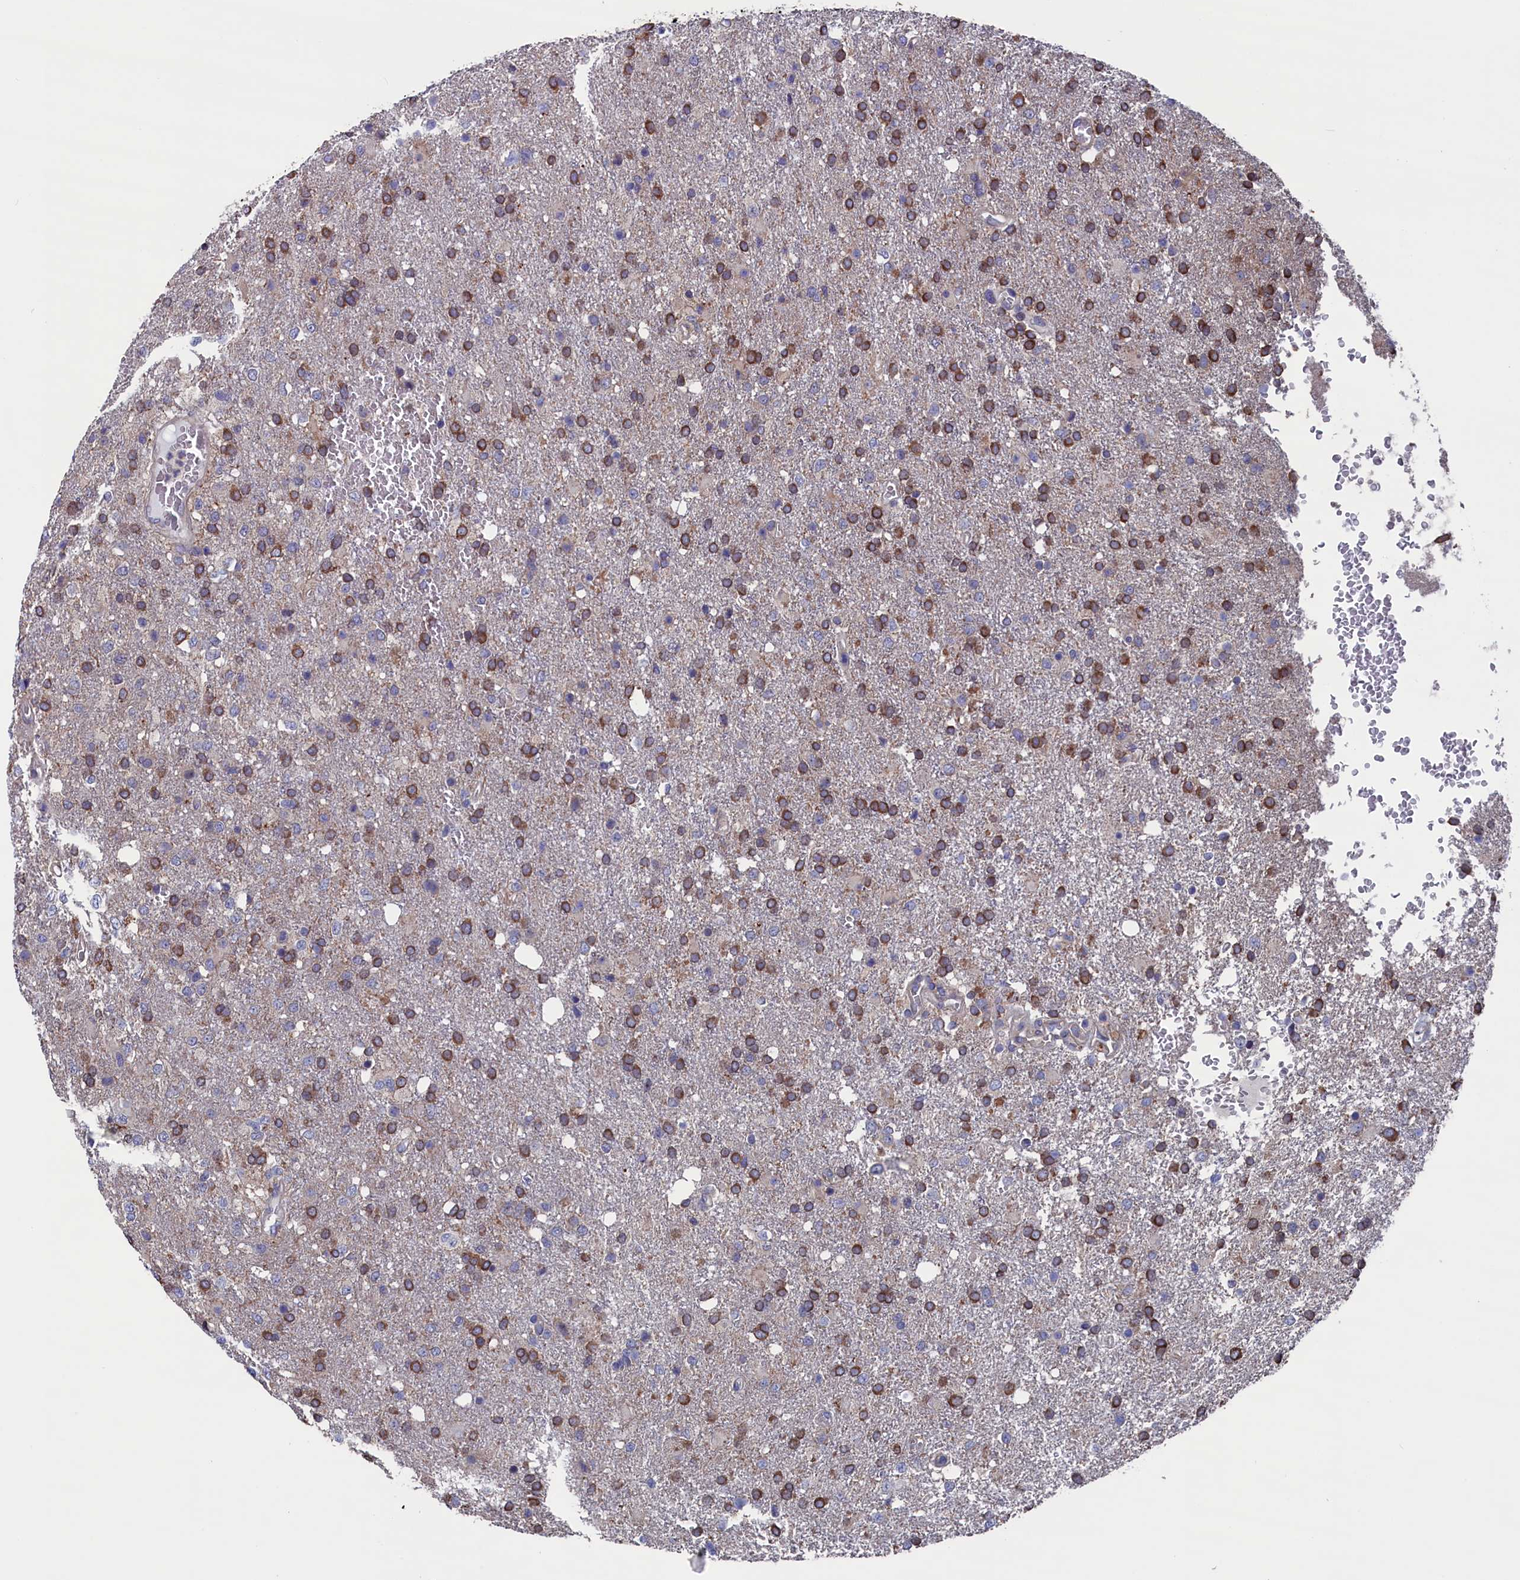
{"staining": {"intensity": "strong", "quantity": "25%-75%", "location": "cytoplasmic/membranous"}, "tissue": "glioma", "cell_type": "Tumor cells", "image_type": "cancer", "snomed": [{"axis": "morphology", "description": "Glioma, malignant, High grade"}, {"axis": "topography", "description": "Brain"}], "caption": "Tumor cells show high levels of strong cytoplasmic/membranous expression in about 25%-75% of cells in human malignant glioma (high-grade).", "gene": "SPATA13", "patient": {"sex": "female", "age": 74}}